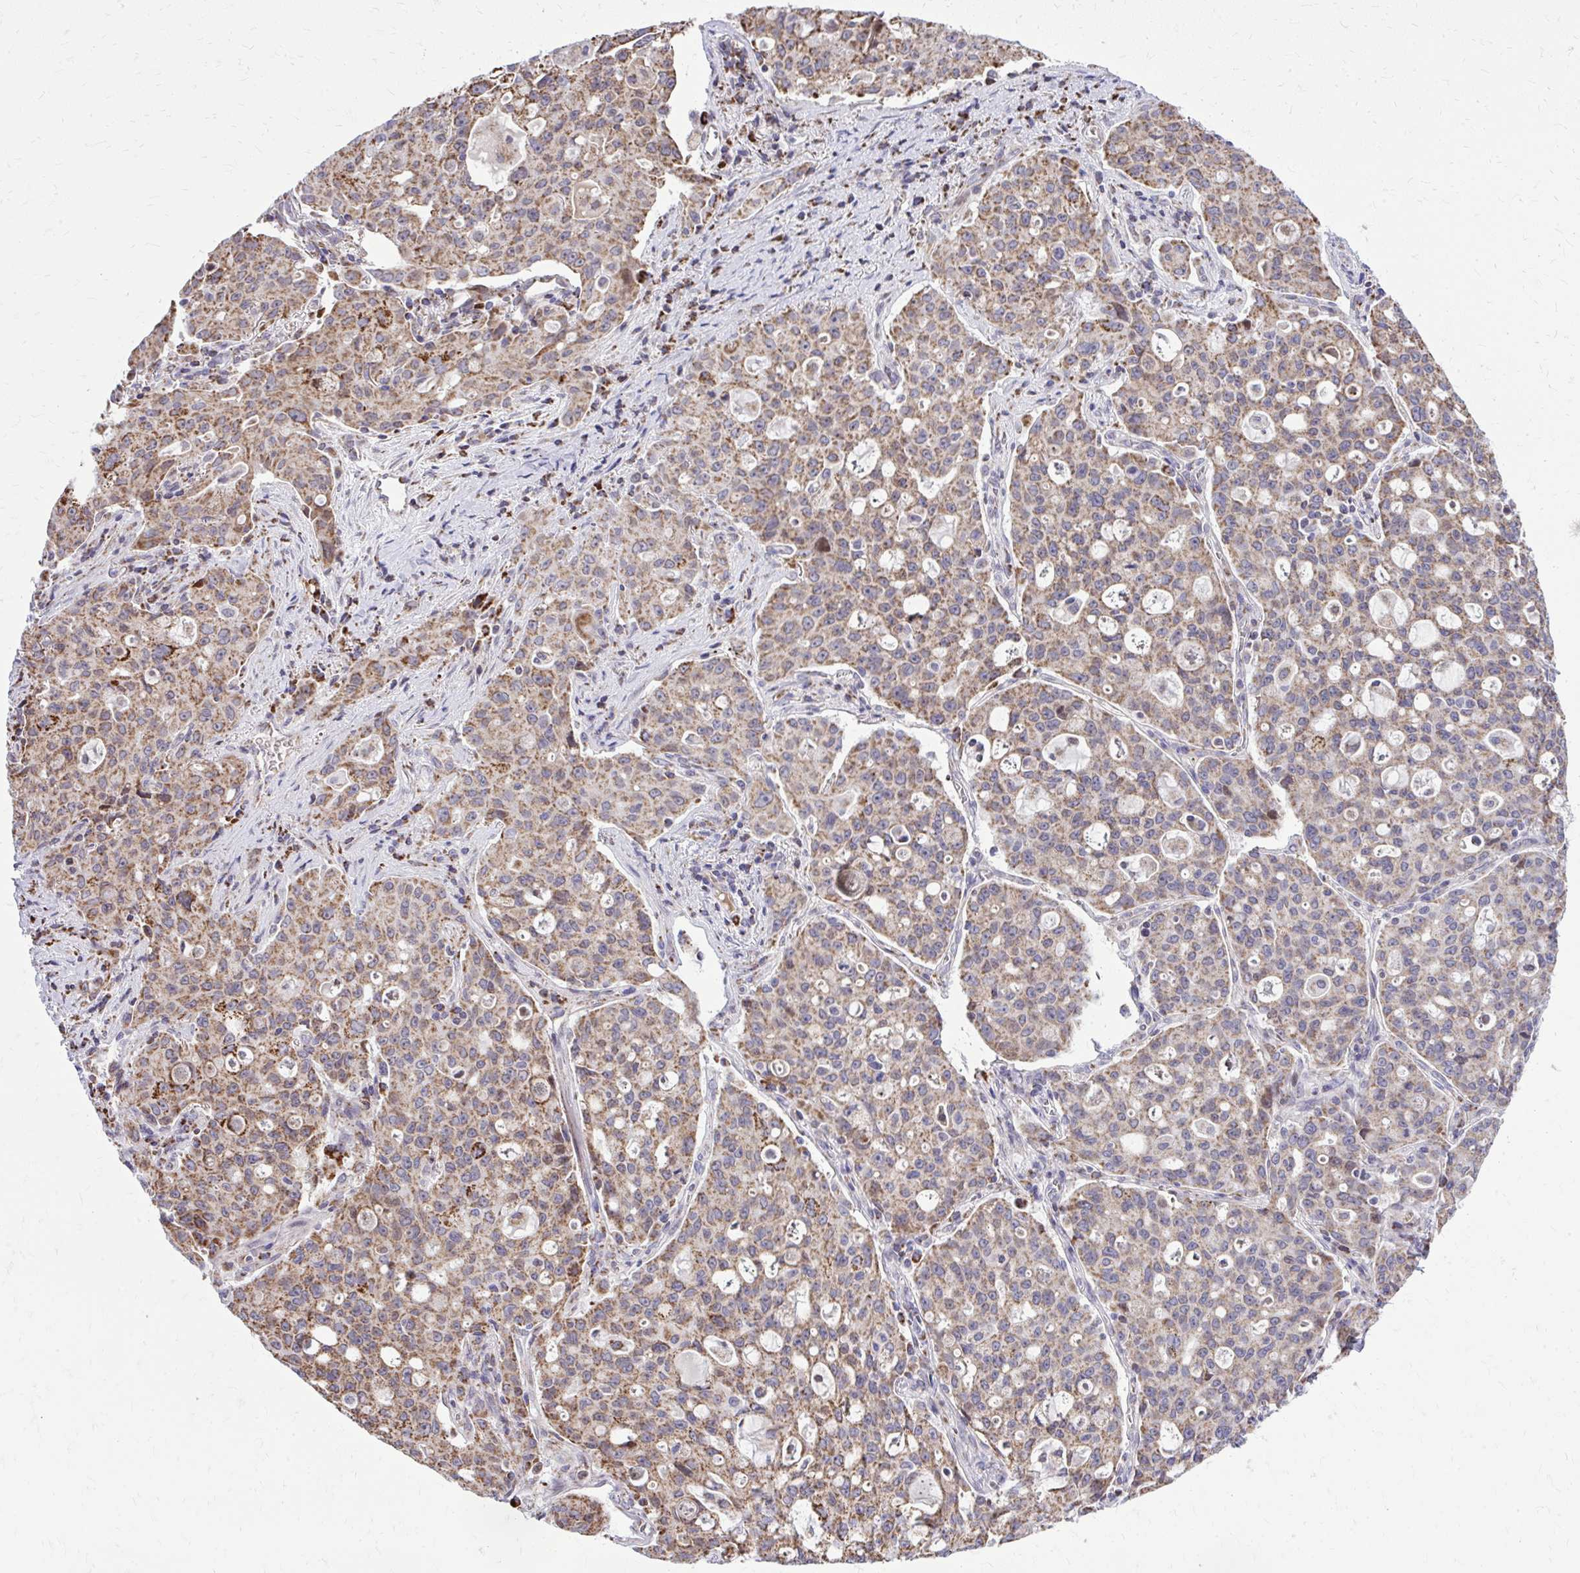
{"staining": {"intensity": "moderate", "quantity": ">75%", "location": "cytoplasmic/membranous"}, "tissue": "lung cancer", "cell_type": "Tumor cells", "image_type": "cancer", "snomed": [{"axis": "morphology", "description": "Adenocarcinoma, NOS"}, {"axis": "topography", "description": "Lung"}], "caption": "An image showing moderate cytoplasmic/membranous staining in approximately >75% of tumor cells in lung adenocarcinoma, as visualized by brown immunohistochemical staining.", "gene": "ZNF362", "patient": {"sex": "female", "age": 44}}